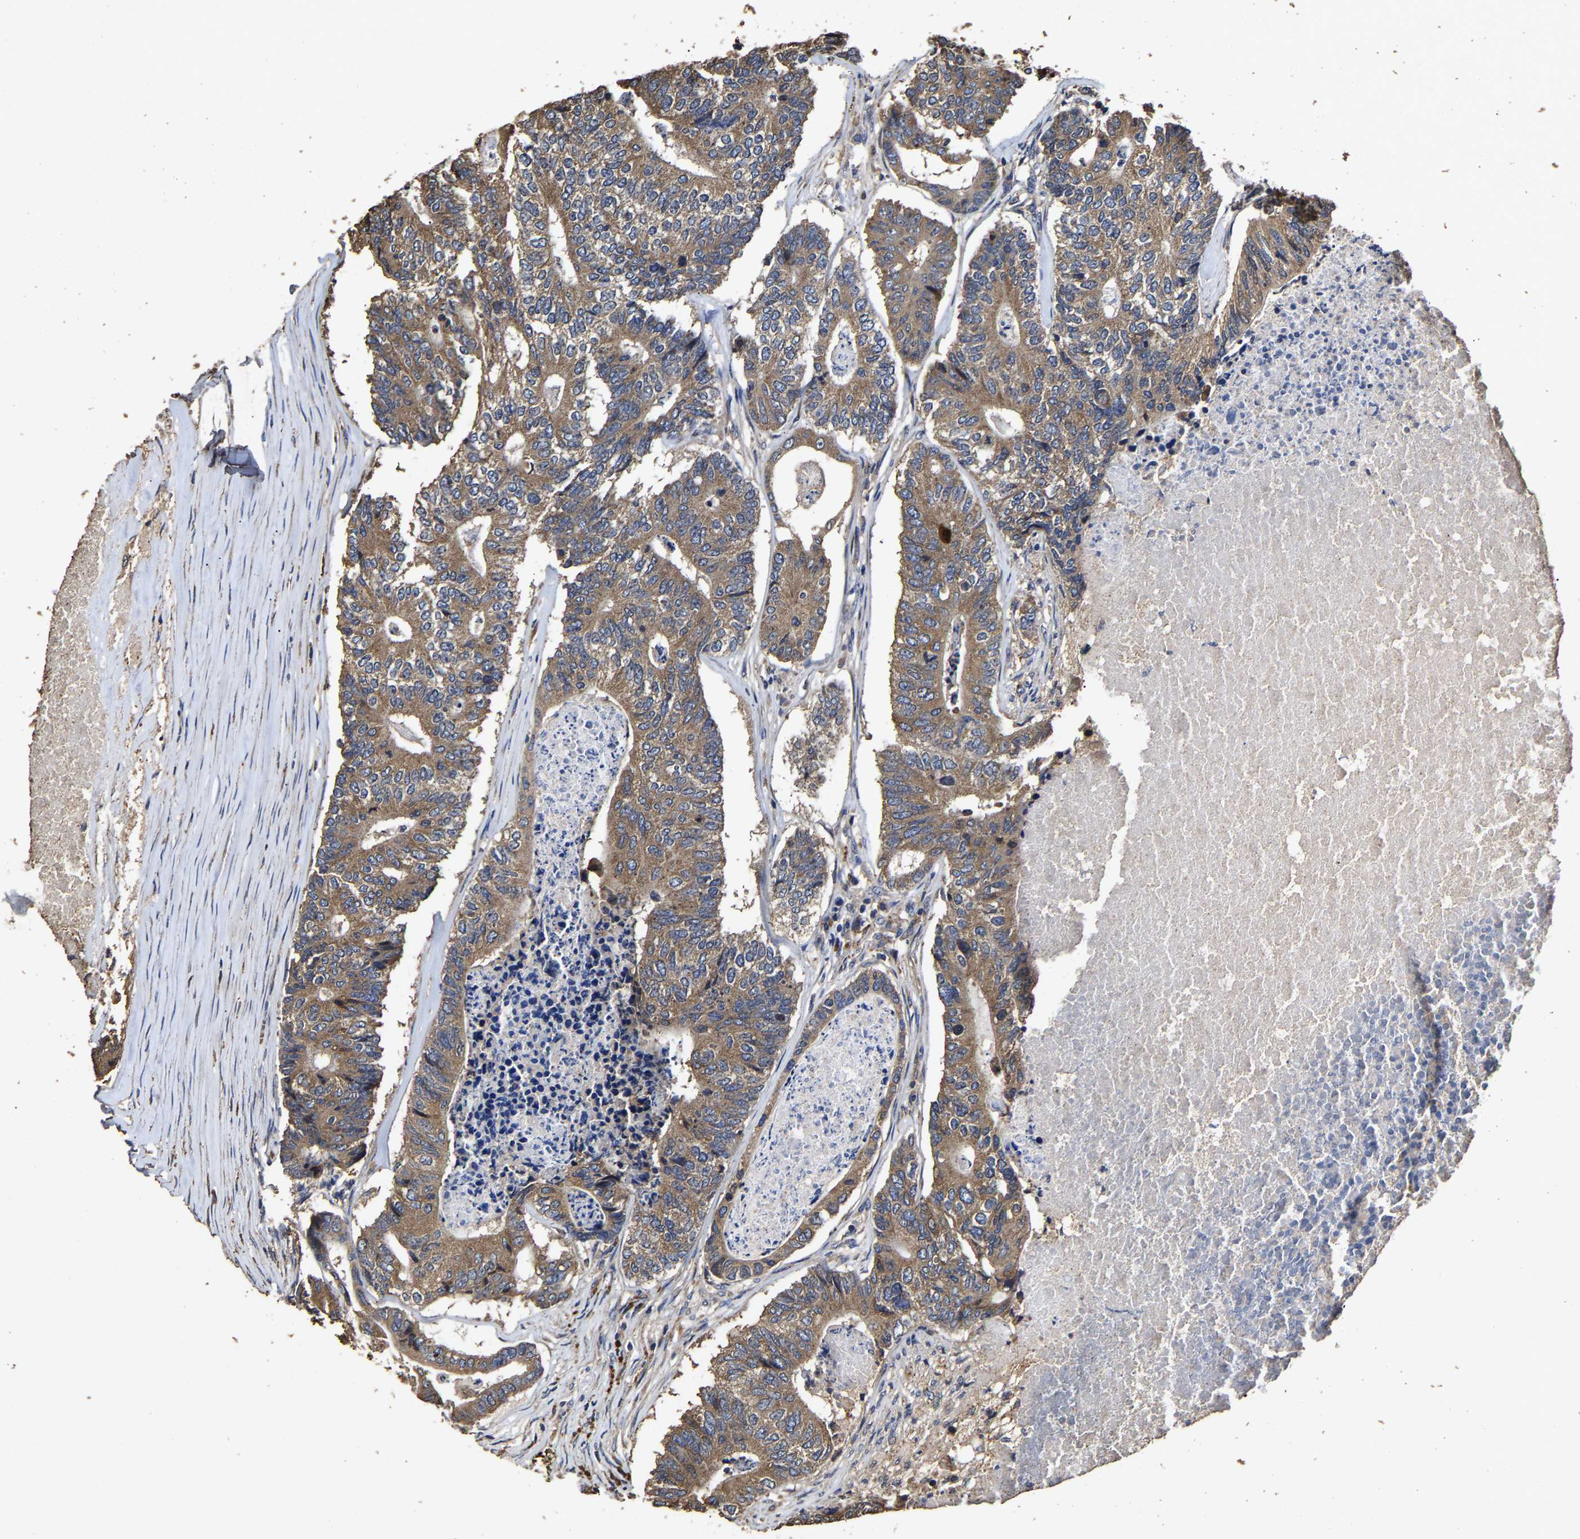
{"staining": {"intensity": "moderate", "quantity": ">75%", "location": "cytoplasmic/membranous"}, "tissue": "colorectal cancer", "cell_type": "Tumor cells", "image_type": "cancer", "snomed": [{"axis": "morphology", "description": "Adenocarcinoma, NOS"}, {"axis": "topography", "description": "Colon"}], "caption": "Approximately >75% of tumor cells in human colorectal adenocarcinoma reveal moderate cytoplasmic/membranous protein expression as visualized by brown immunohistochemical staining.", "gene": "PPM1K", "patient": {"sex": "female", "age": 67}}